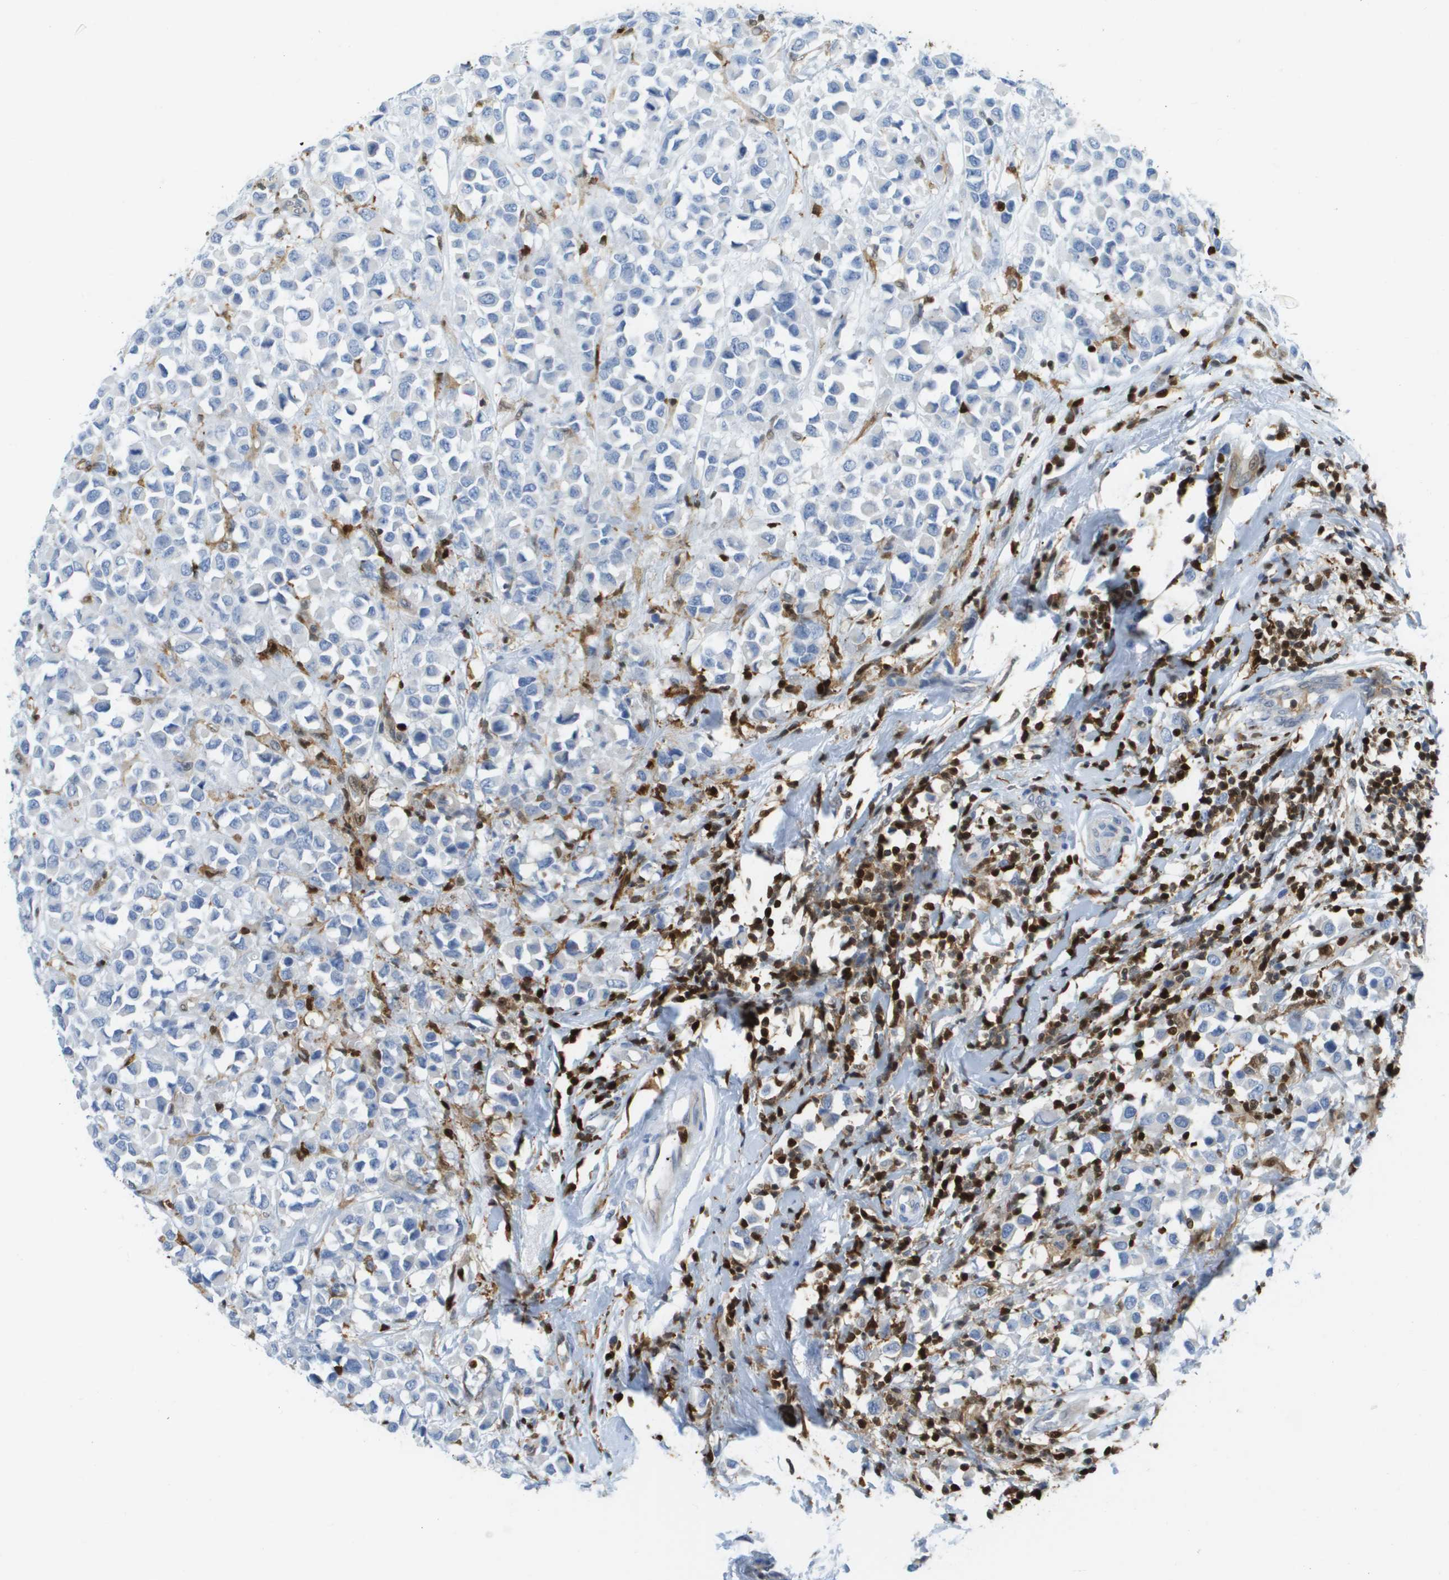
{"staining": {"intensity": "negative", "quantity": "none", "location": "none"}, "tissue": "breast cancer", "cell_type": "Tumor cells", "image_type": "cancer", "snomed": [{"axis": "morphology", "description": "Duct carcinoma"}, {"axis": "topography", "description": "Breast"}], "caption": "High power microscopy image of an IHC histopathology image of breast cancer (intraductal carcinoma), revealing no significant positivity in tumor cells.", "gene": "DOCK5", "patient": {"sex": "female", "age": 61}}